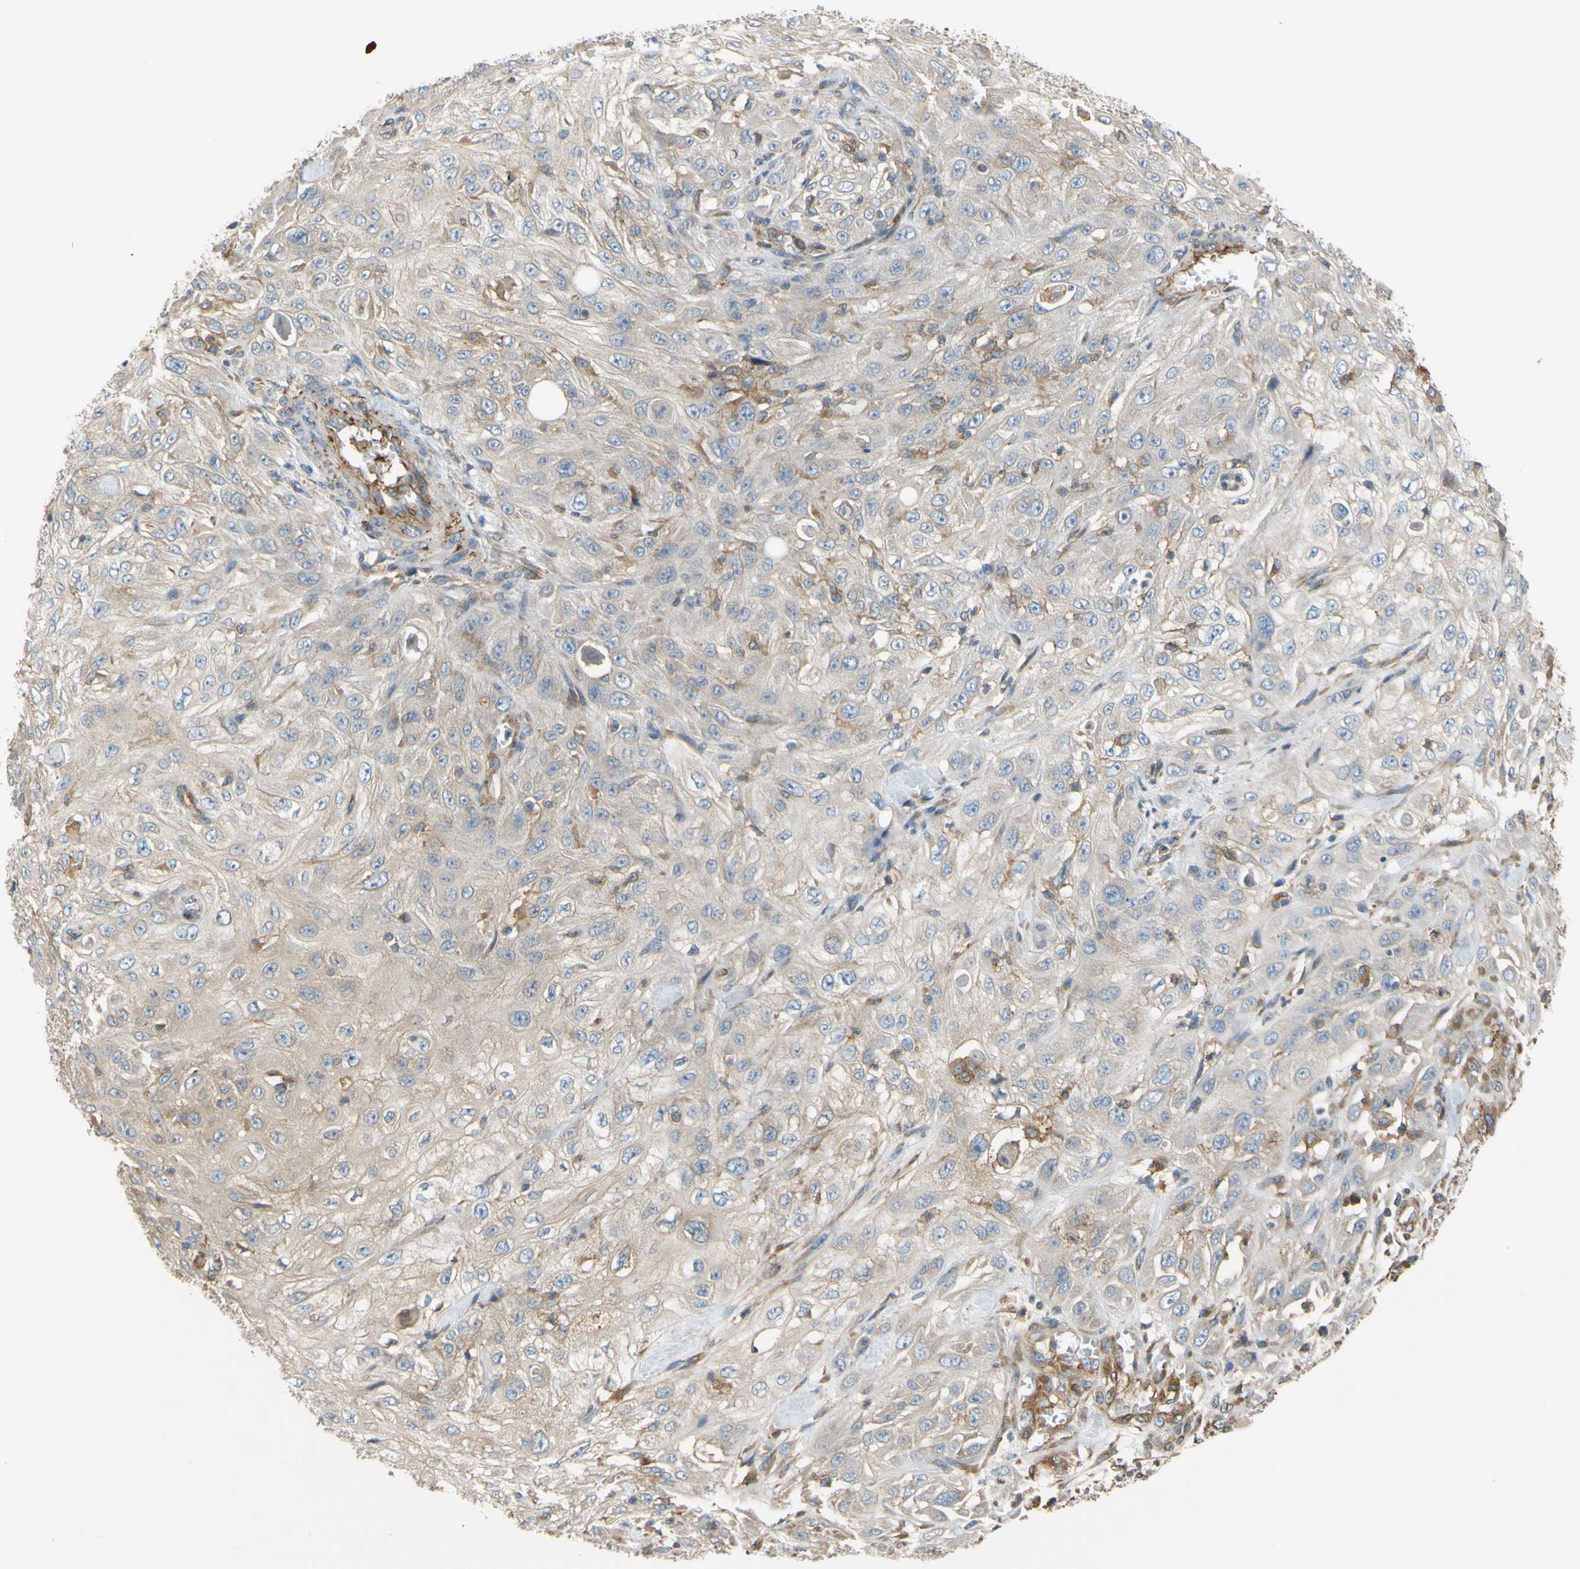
{"staining": {"intensity": "weak", "quantity": "<25%", "location": "cytoplasmic/membranous"}, "tissue": "skin cancer", "cell_type": "Tumor cells", "image_type": "cancer", "snomed": [{"axis": "morphology", "description": "Squamous cell carcinoma, NOS"}, {"axis": "morphology", "description": "Squamous cell carcinoma, metastatic, NOS"}, {"axis": "topography", "description": "Skin"}, {"axis": "topography", "description": "Lymph node"}], "caption": "There is no significant positivity in tumor cells of skin squamous cell carcinoma.", "gene": "POR", "patient": {"sex": "male", "age": 75}}